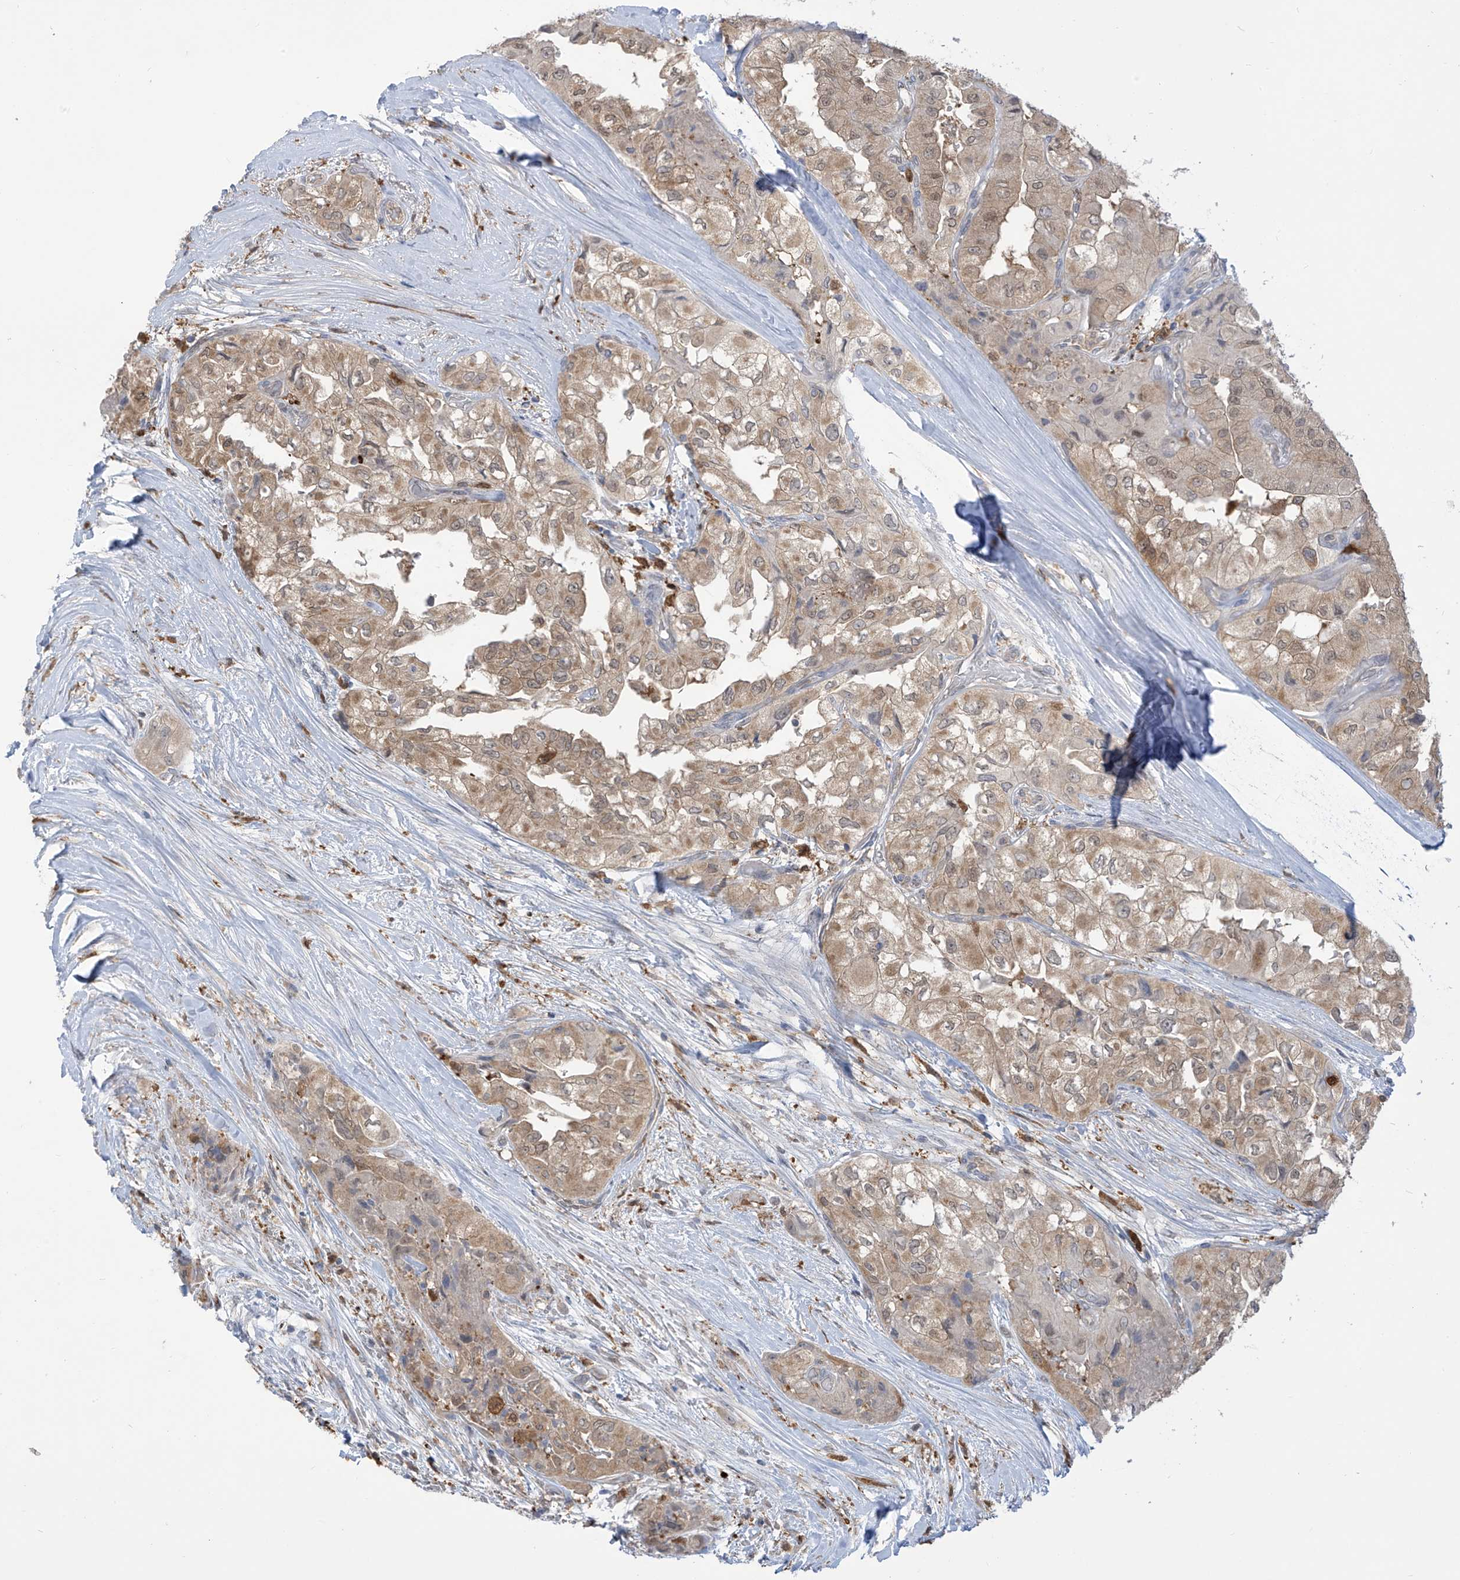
{"staining": {"intensity": "moderate", "quantity": ">75%", "location": "cytoplasmic/membranous,nuclear"}, "tissue": "thyroid cancer", "cell_type": "Tumor cells", "image_type": "cancer", "snomed": [{"axis": "morphology", "description": "Papillary adenocarcinoma, NOS"}, {"axis": "topography", "description": "Thyroid gland"}], "caption": "Immunohistochemistry histopathology image of neoplastic tissue: human thyroid cancer stained using IHC exhibits medium levels of moderate protein expression localized specifically in the cytoplasmic/membranous and nuclear of tumor cells, appearing as a cytoplasmic/membranous and nuclear brown color.", "gene": "IDH1", "patient": {"sex": "female", "age": 59}}